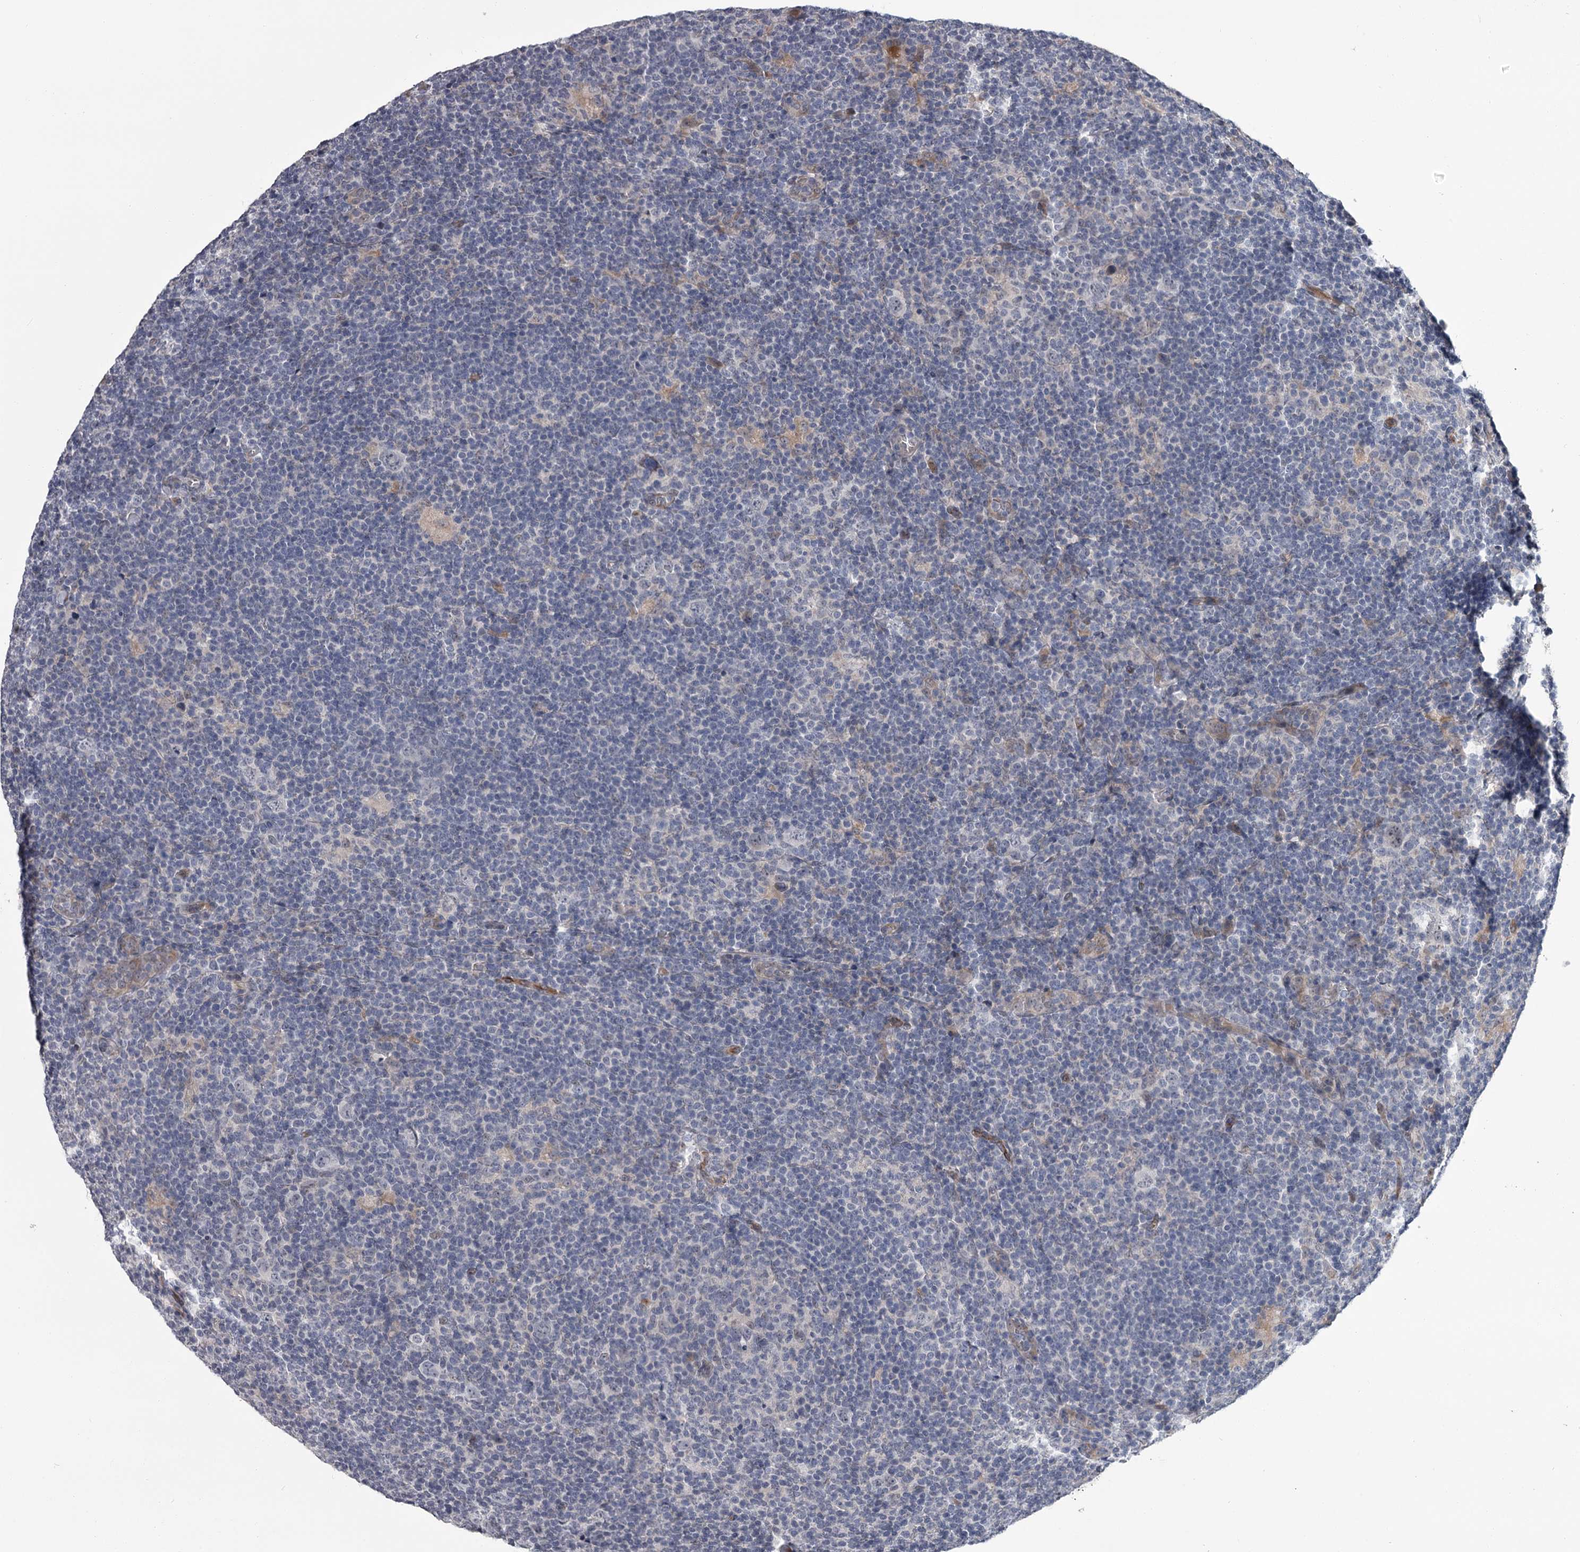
{"staining": {"intensity": "negative", "quantity": "none", "location": "none"}, "tissue": "lymphoma", "cell_type": "Tumor cells", "image_type": "cancer", "snomed": [{"axis": "morphology", "description": "Hodgkin's disease, NOS"}, {"axis": "topography", "description": "Lymph node"}], "caption": "A photomicrograph of Hodgkin's disease stained for a protein exhibits no brown staining in tumor cells.", "gene": "PRPF40B", "patient": {"sex": "female", "age": 57}}